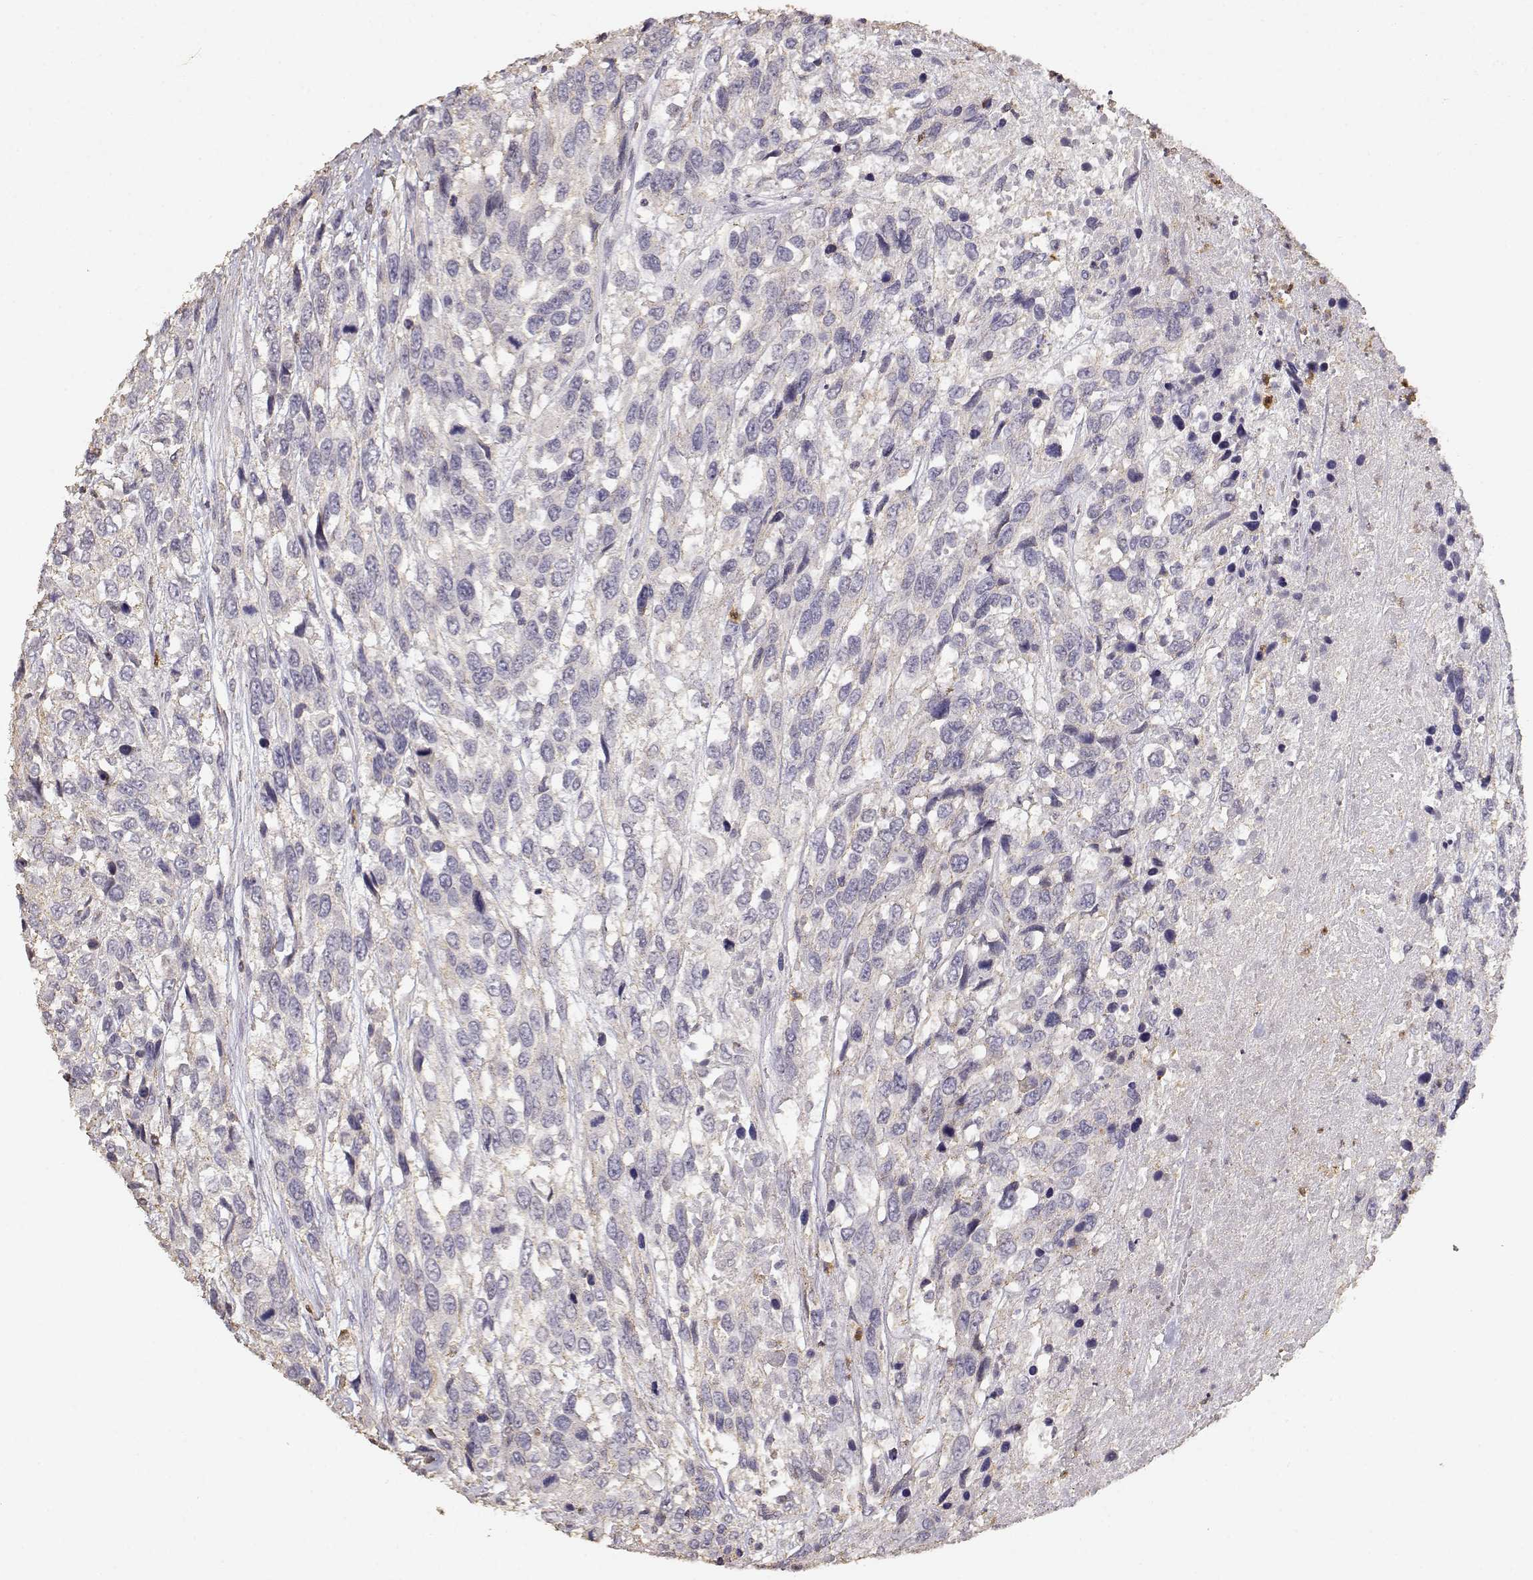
{"staining": {"intensity": "negative", "quantity": "none", "location": "none"}, "tissue": "urothelial cancer", "cell_type": "Tumor cells", "image_type": "cancer", "snomed": [{"axis": "morphology", "description": "Urothelial carcinoma, High grade"}, {"axis": "topography", "description": "Urinary bladder"}], "caption": "Tumor cells show no significant staining in high-grade urothelial carcinoma.", "gene": "TNFRSF10C", "patient": {"sex": "female", "age": 70}}